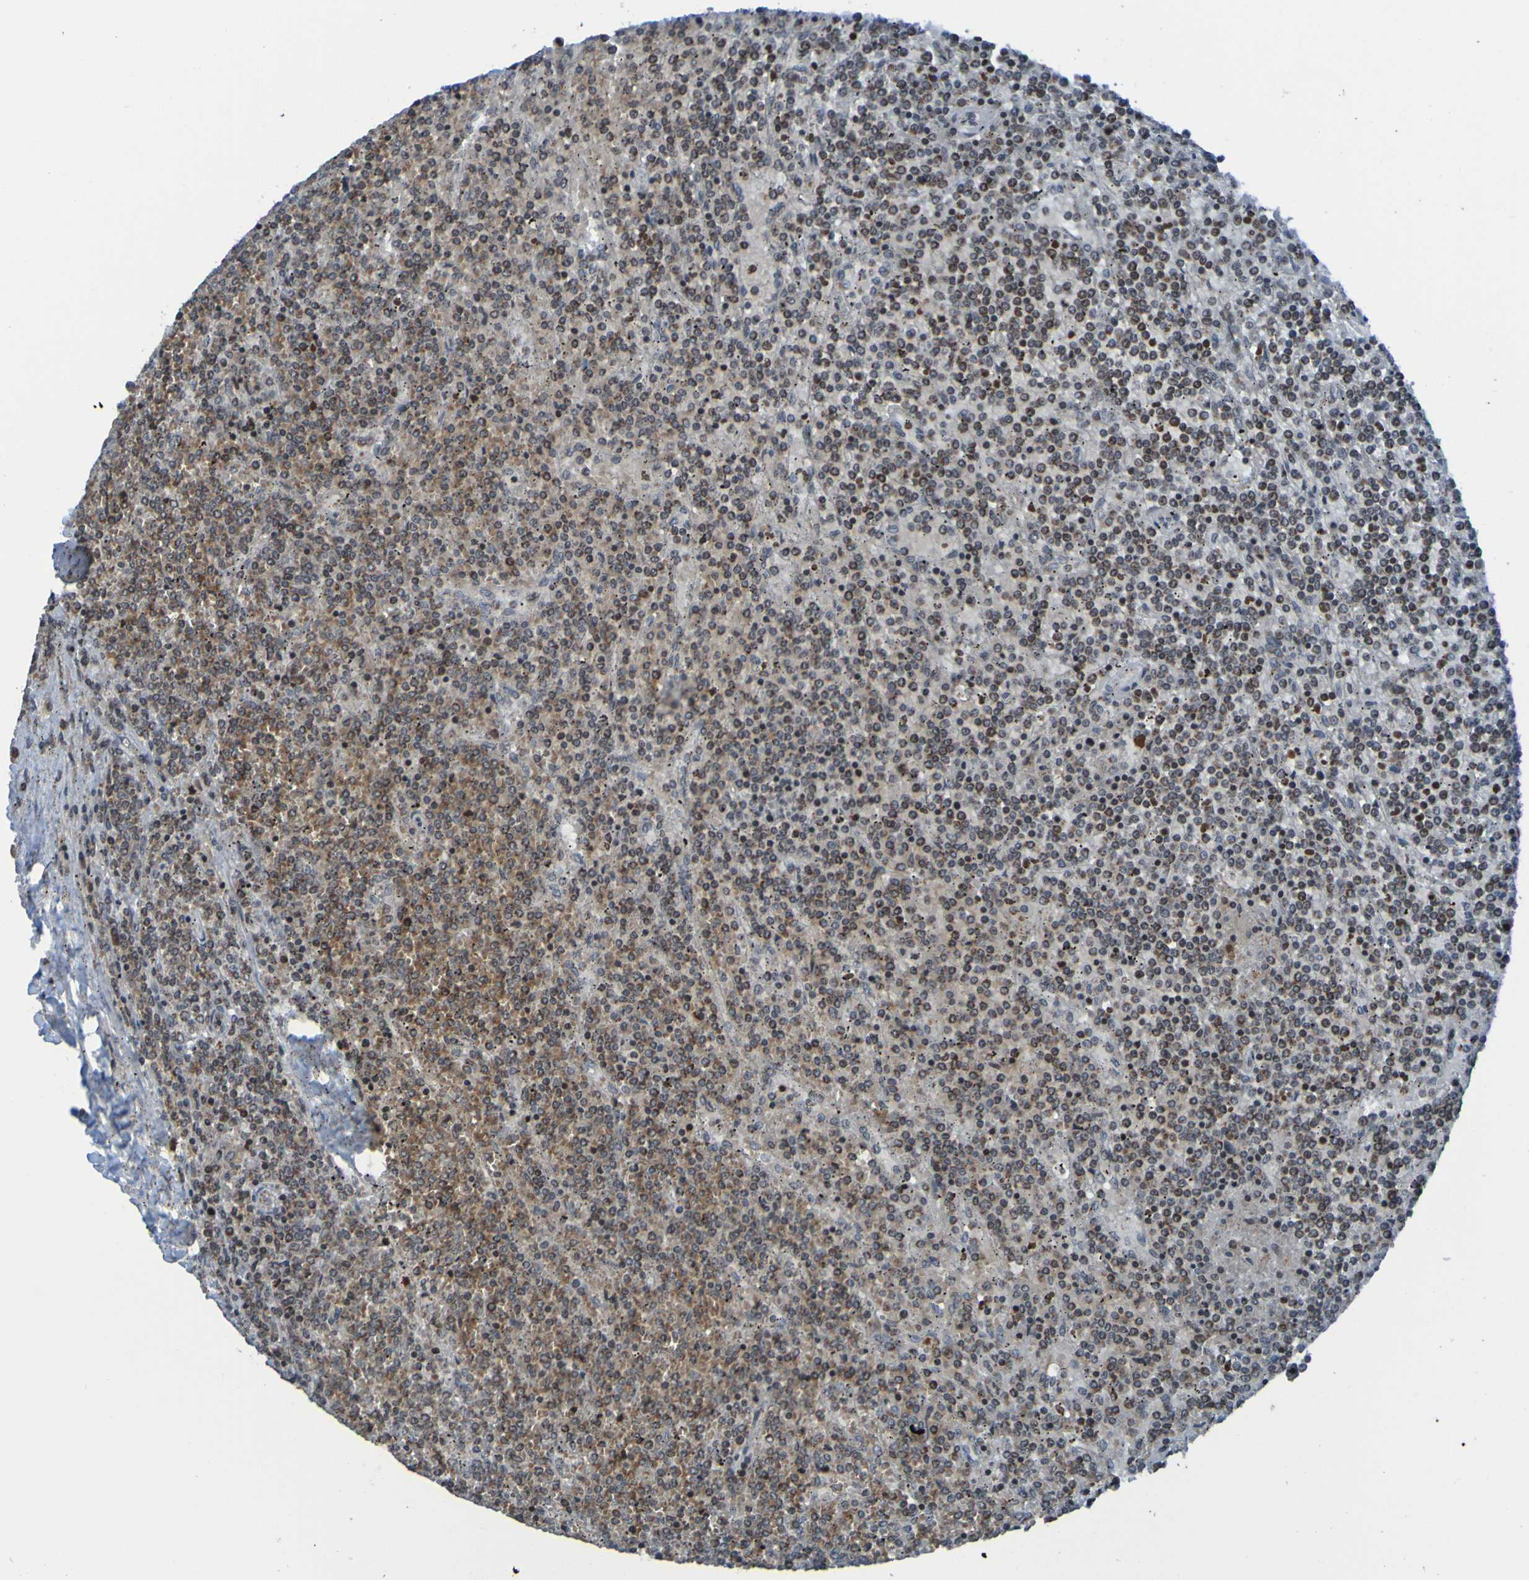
{"staining": {"intensity": "moderate", "quantity": "<25%", "location": "cytoplasmic/membranous"}, "tissue": "lymphoma", "cell_type": "Tumor cells", "image_type": "cancer", "snomed": [{"axis": "morphology", "description": "Malignant lymphoma, non-Hodgkin's type, Low grade"}, {"axis": "topography", "description": "Spleen"}], "caption": "Immunohistochemical staining of malignant lymphoma, non-Hodgkin's type (low-grade) displays low levels of moderate cytoplasmic/membranous expression in about <25% of tumor cells.", "gene": "UNG", "patient": {"sex": "female", "age": 19}}